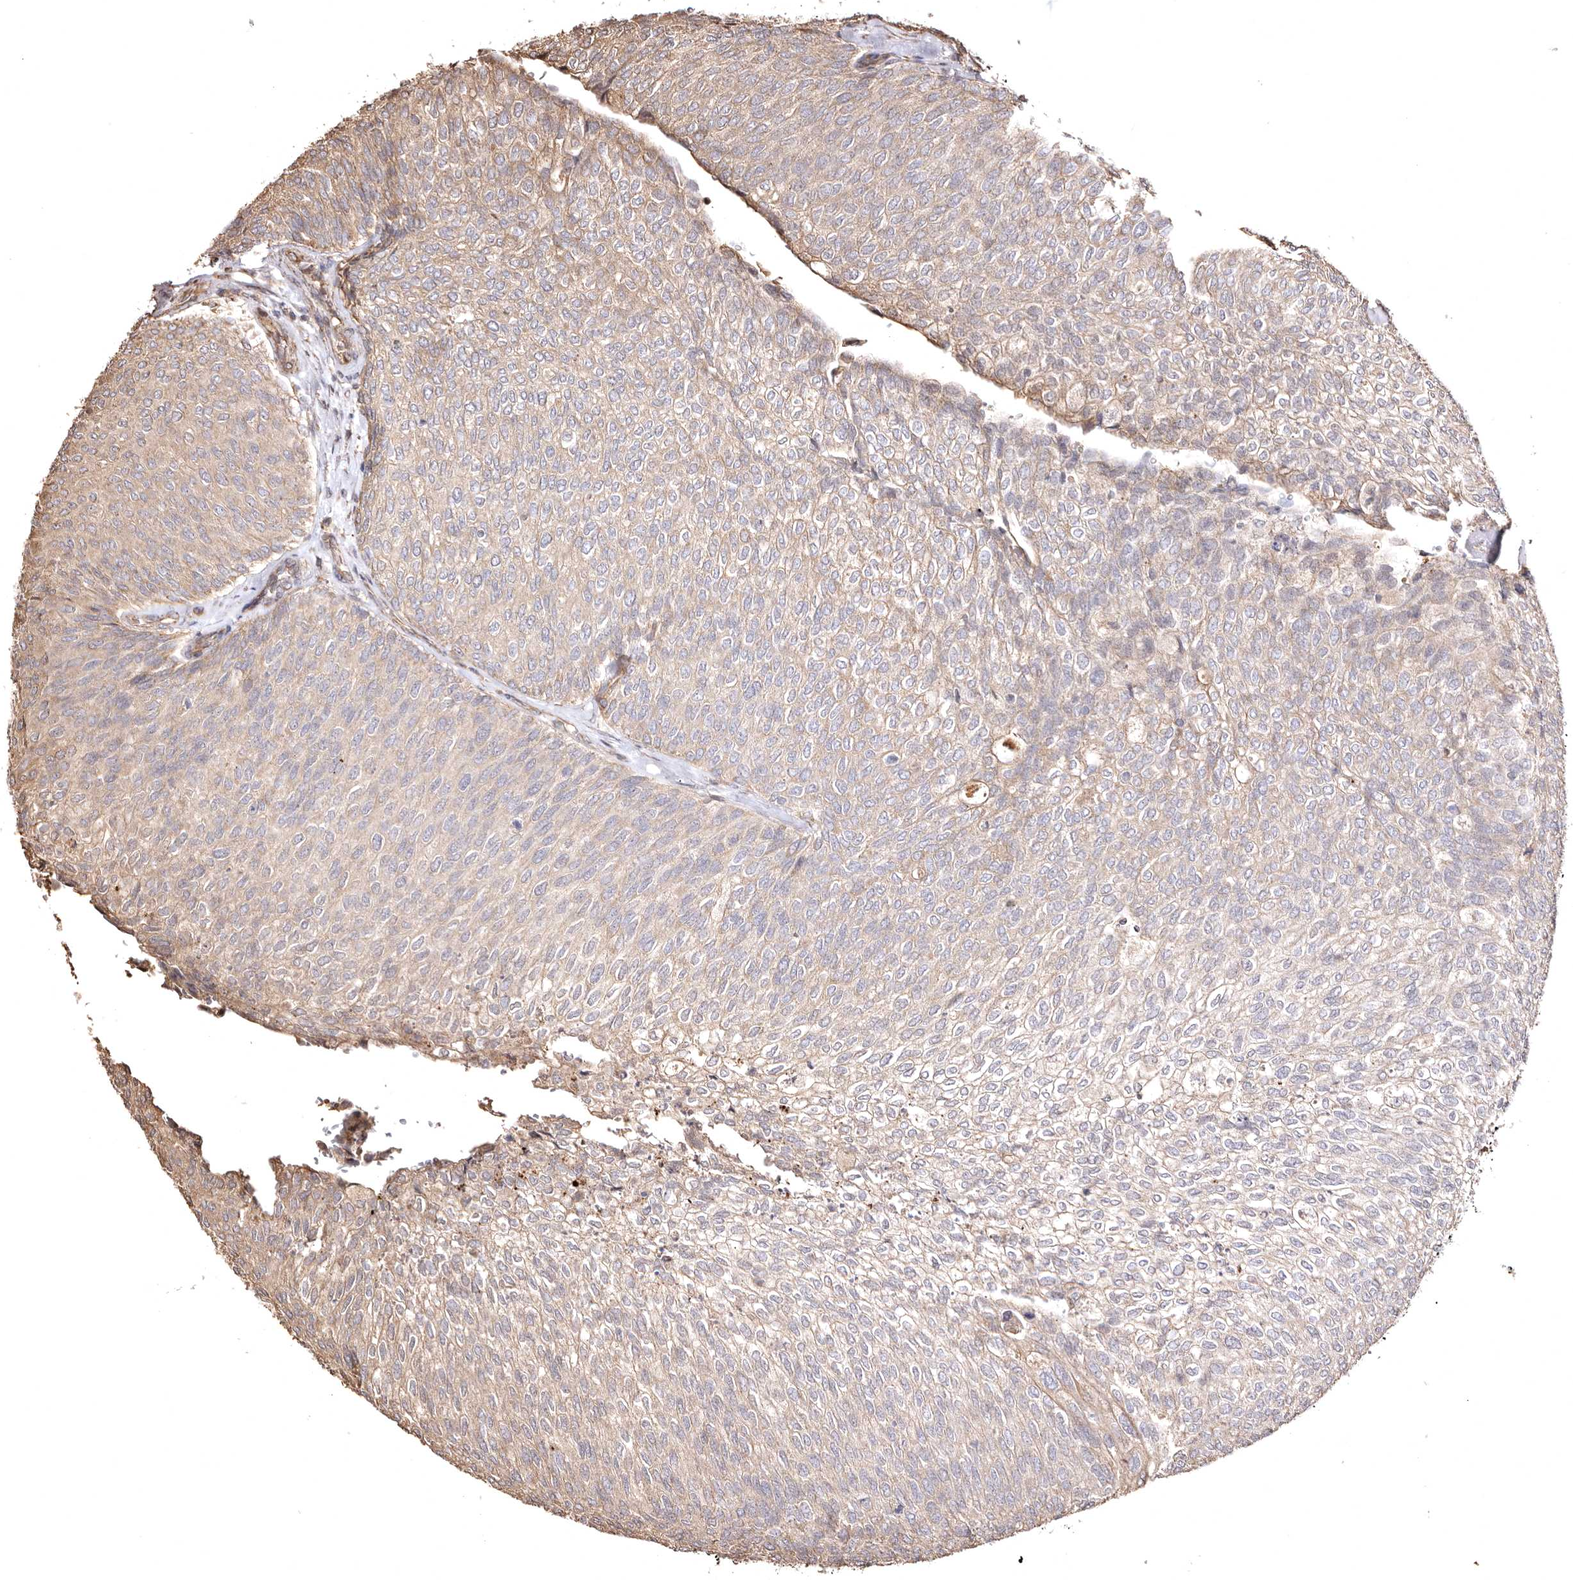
{"staining": {"intensity": "weak", "quantity": "<25%", "location": "cytoplasmic/membranous"}, "tissue": "urothelial cancer", "cell_type": "Tumor cells", "image_type": "cancer", "snomed": [{"axis": "morphology", "description": "Urothelial carcinoma, Low grade"}, {"axis": "topography", "description": "Urinary bladder"}], "caption": "A high-resolution micrograph shows immunohistochemistry (IHC) staining of urothelial cancer, which demonstrates no significant expression in tumor cells.", "gene": "MACC1", "patient": {"sex": "female", "age": 79}}